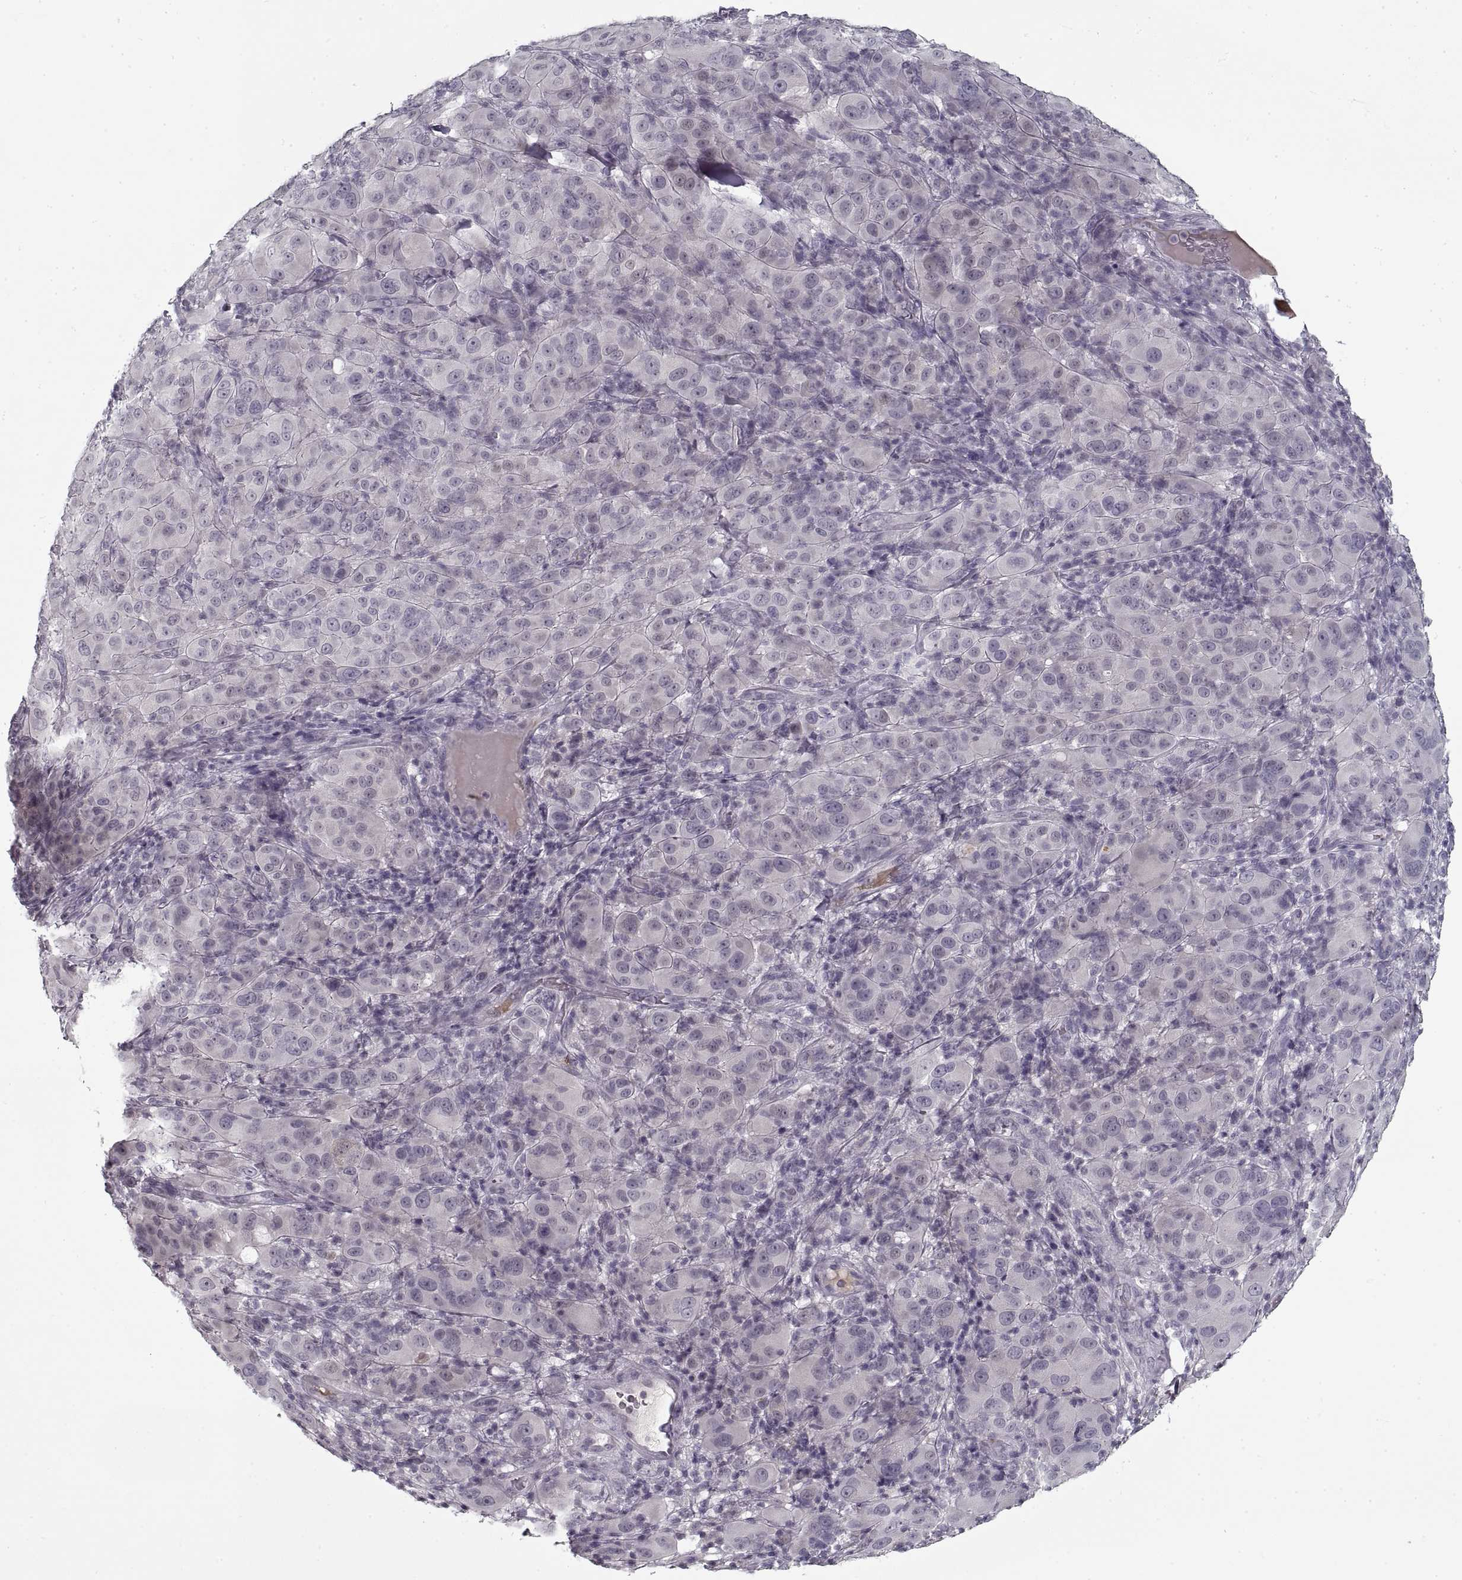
{"staining": {"intensity": "negative", "quantity": "none", "location": "none"}, "tissue": "melanoma", "cell_type": "Tumor cells", "image_type": "cancer", "snomed": [{"axis": "morphology", "description": "Malignant melanoma, NOS"}, {"axis": "topography", "description": "Skin"}], "caption": "Human malignant melanoma stained for a protein using immunohistochemistry reveals no positivity in tumor cells.", "gene": "GAD2", "patient": {"sex": "female", "age": 87}}